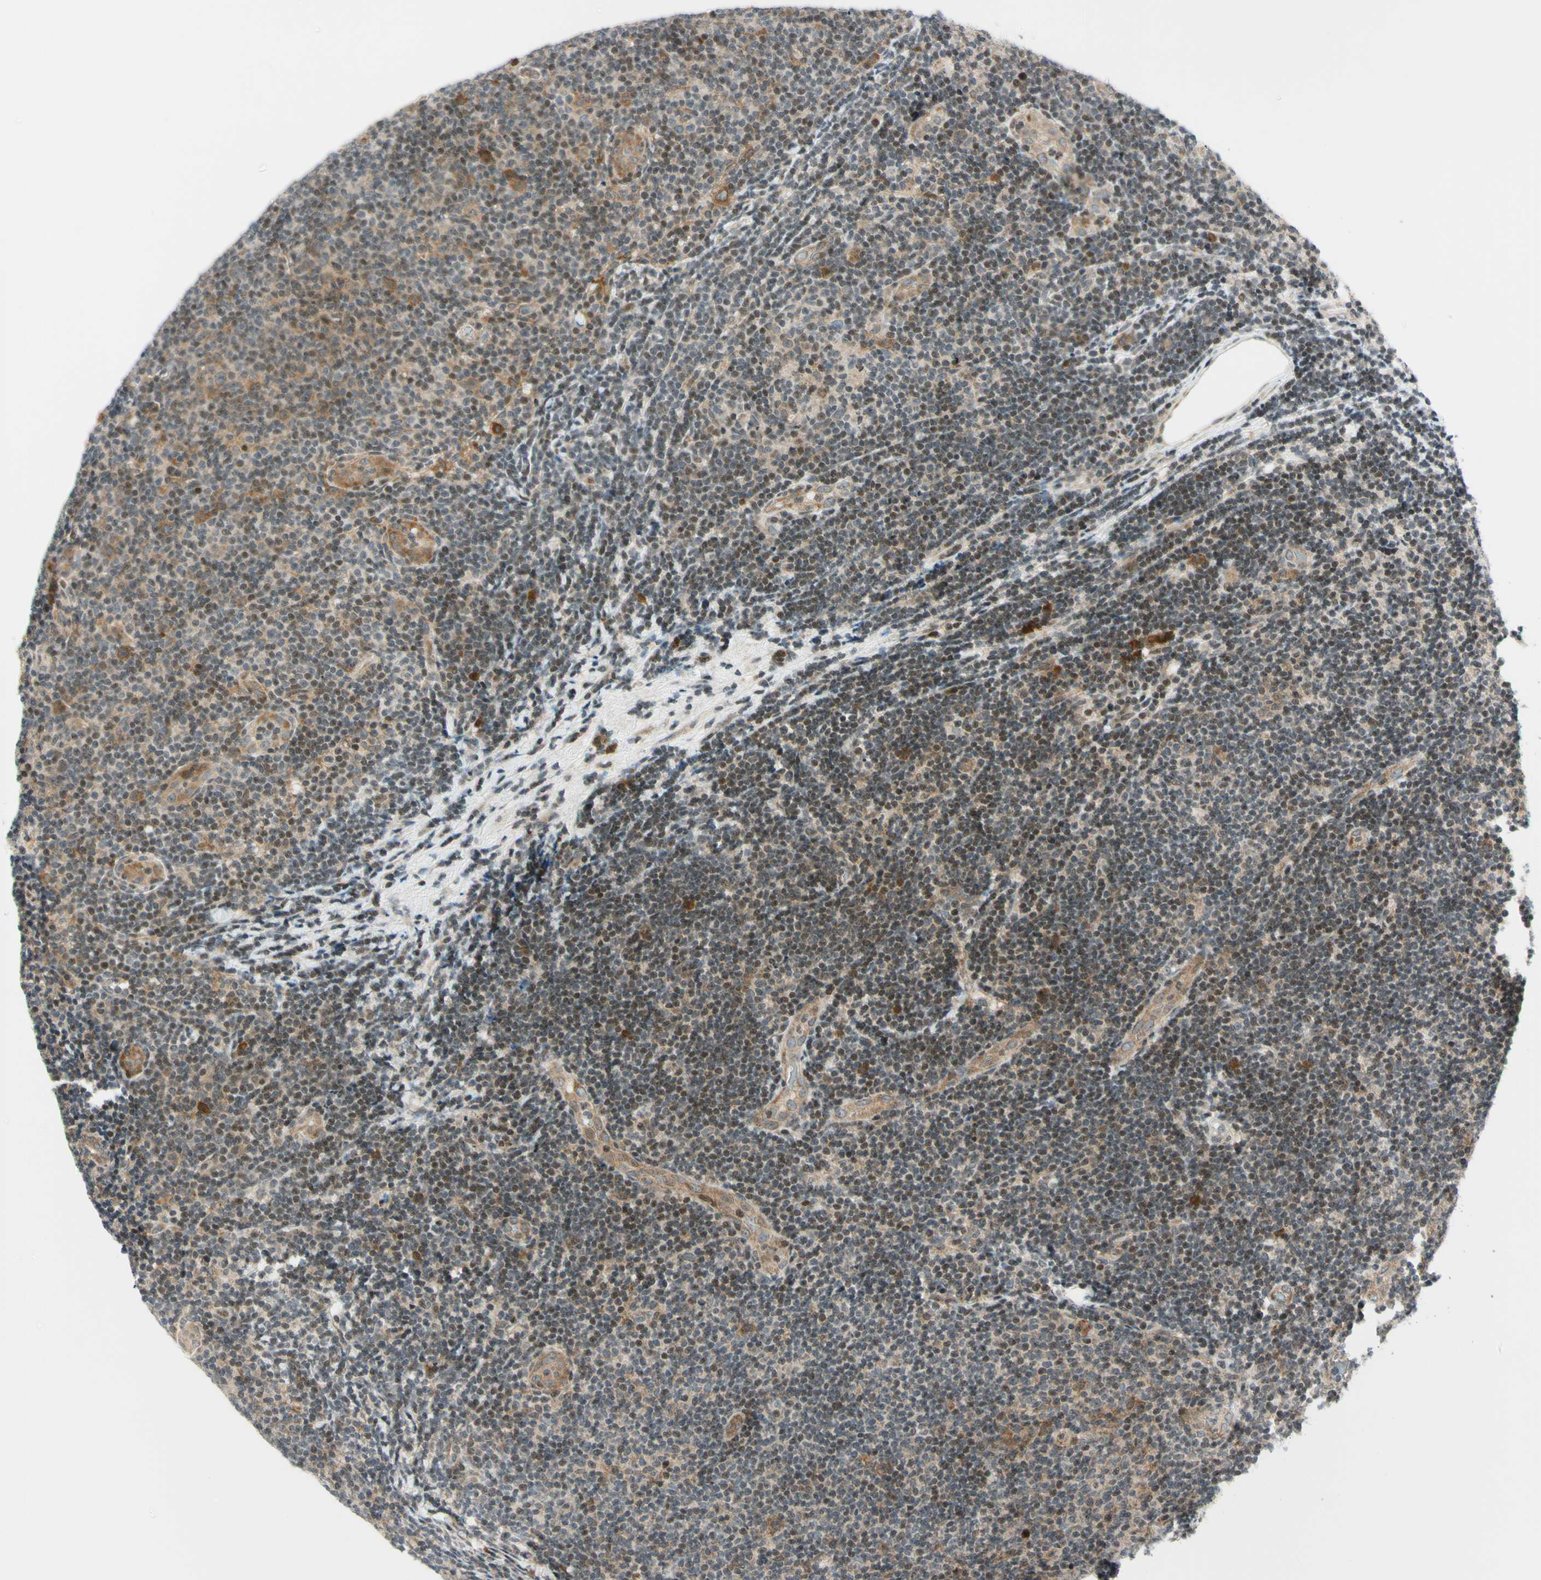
{"staining": {"intensity": "moderate", "quantity": "25%-75%", "location": "cytoplasmic/membranous"}, "tissue": "lymphoma", "cell_type": "Tumor cells", "image_type": "cancer", "snomed": [{"axis": "morphology", "description": "Malignant lymphoma, non-Hodgkin's type, Low grade"}, {"axis": "topography", "description": "Lymph node"}], "caption": "A photomicrograph of lymphoma stained for a protein shows moderate cytoplasmic/membranous brown staining in tumor cells. (DAB = brown stain, brightfield microscopy at high magnification).", "gene": "TPT1", "patient": {"sex": "male", "age": 83}}